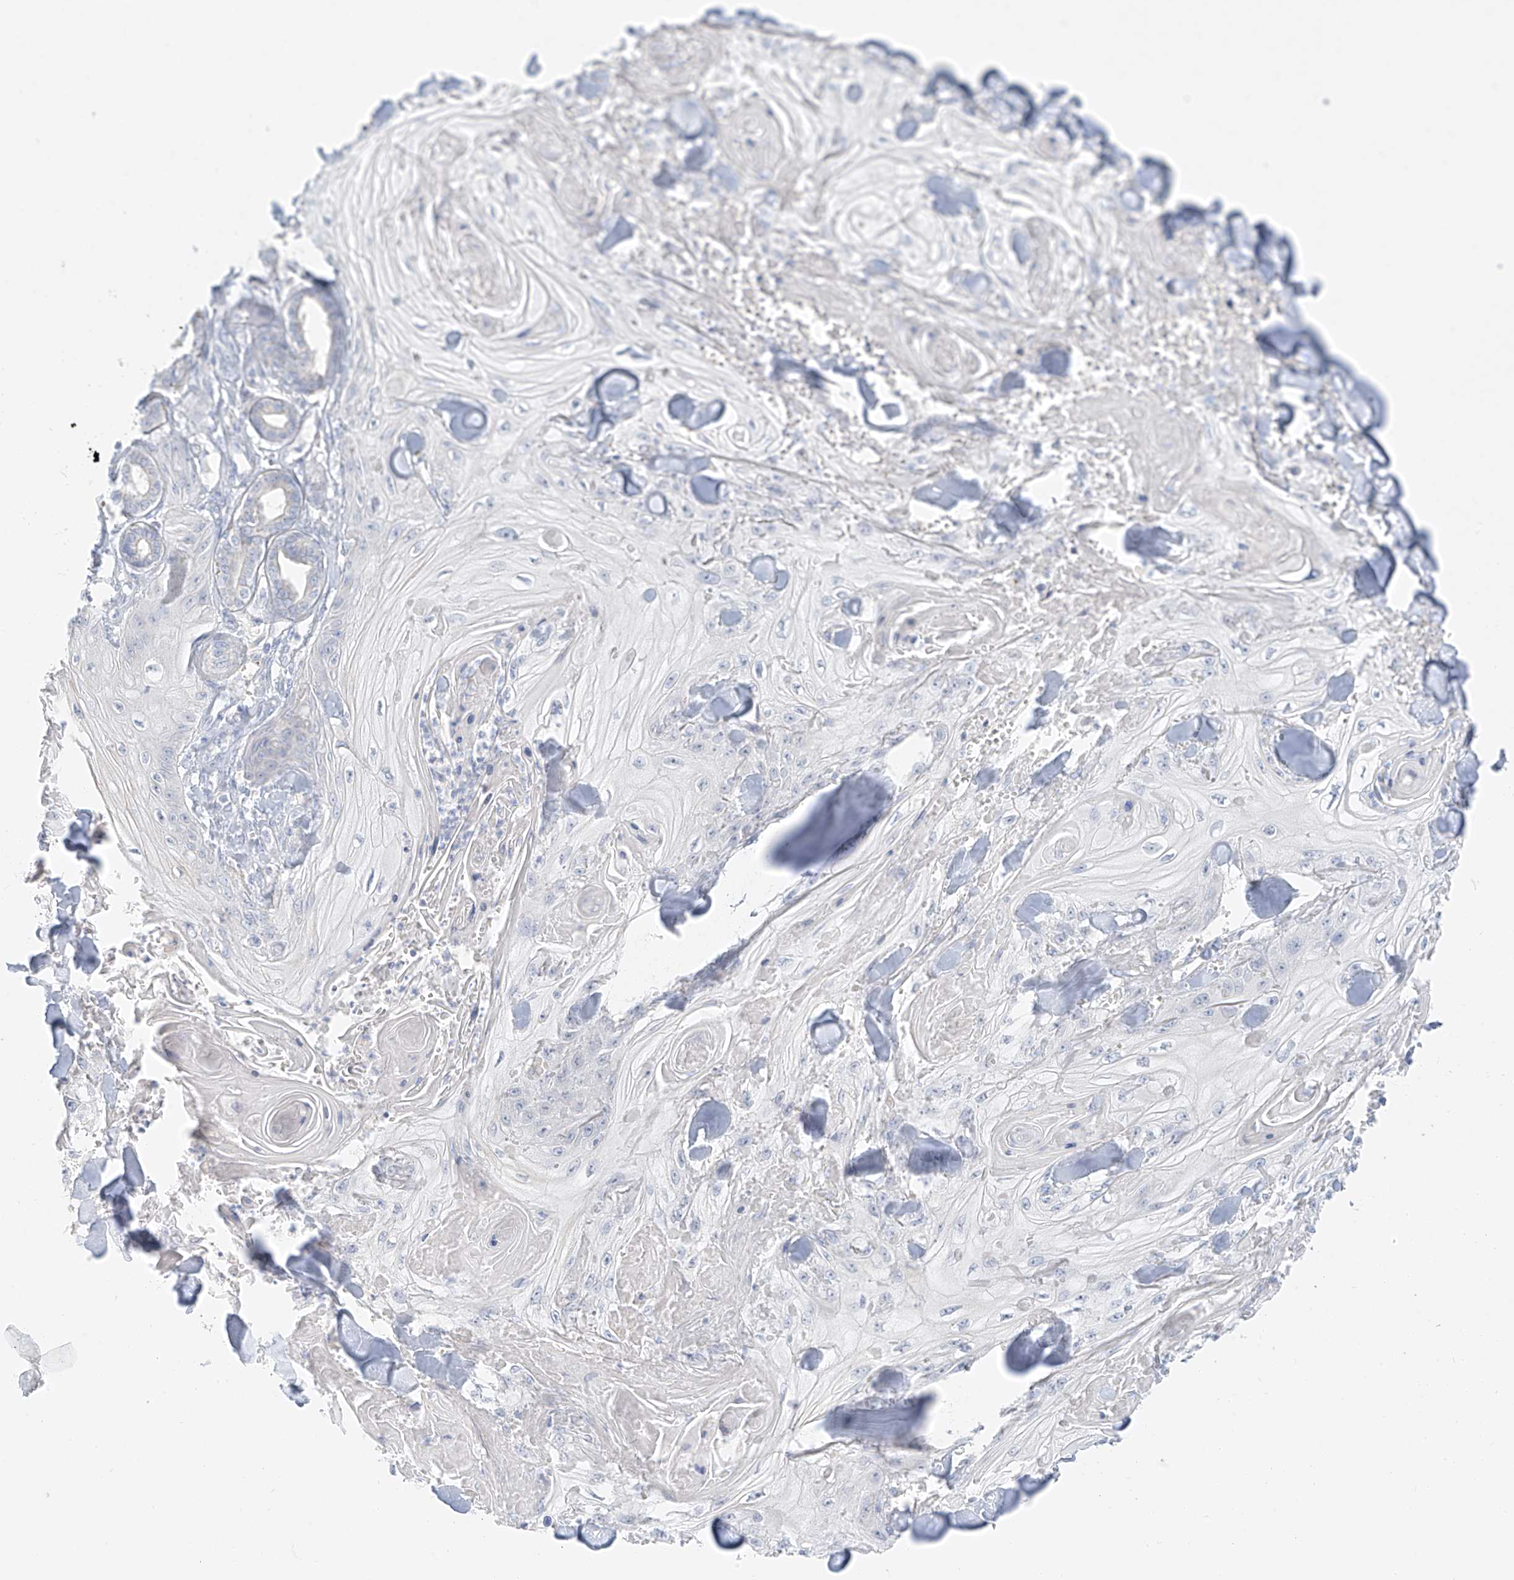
{"staining": {"intensity": "negative", "quantity": "none", "location": "none"}, "tissue": "skin cancer", "cell_type": "Tumor cells", "image_type": "cancer", "snomed": [{"axis": "morphology", "description": "Squamous cell carcinoma, NOS"}, {"axis": "topography", "description": "Skin"}], "caption": "Micrograph shows no protein expression in tumor cells of skin cancer tissue. (Brightfield microscopy of DAB IHC at high magnification).", "gene": "PGC", "patient": {"sex": "male", "age": 74}}